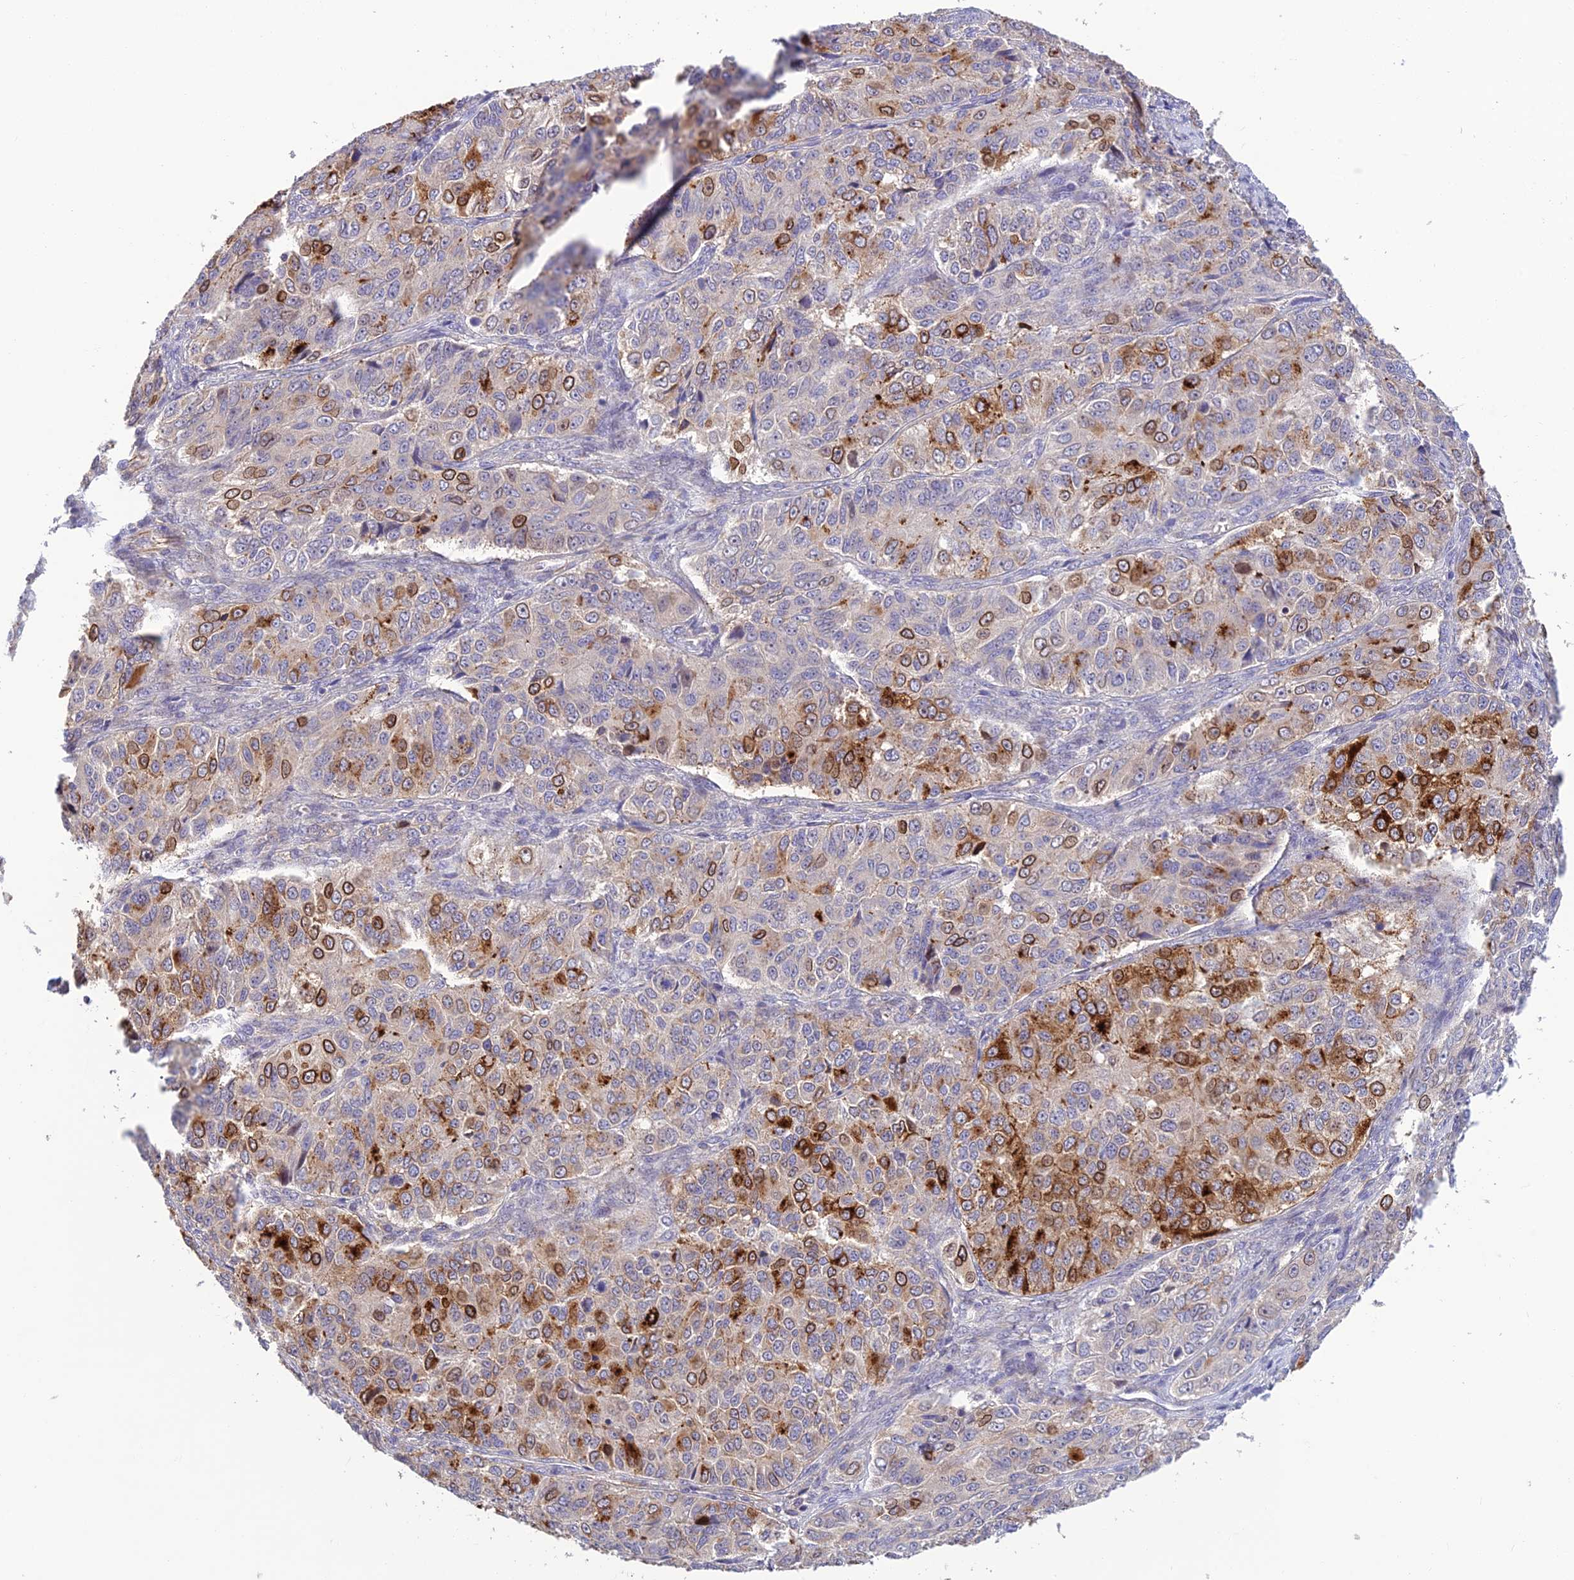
{"staining": {"intensity": "strong", "quantity": "<25%", "location": "cytoplasmic/membranous,nuclear"}, "tissue": "ovarian cancer", "cell_type": "Tumor cells", "image_type": "cancer", "snomed": [{"axis": "morphology", "description": "Carcinoma, endometroid"}, {"axis": "topography", "description": "Ovary"}], "caption": "Protein expression by IHC demonstrates strong cytoplasmic/membranous and nuclear expression in approximately <25% of tumor cells in endometroid carcinoma (ovarian).", "gene": "ST8SIA5", "patient": {"sex": "female", "age": 51}}